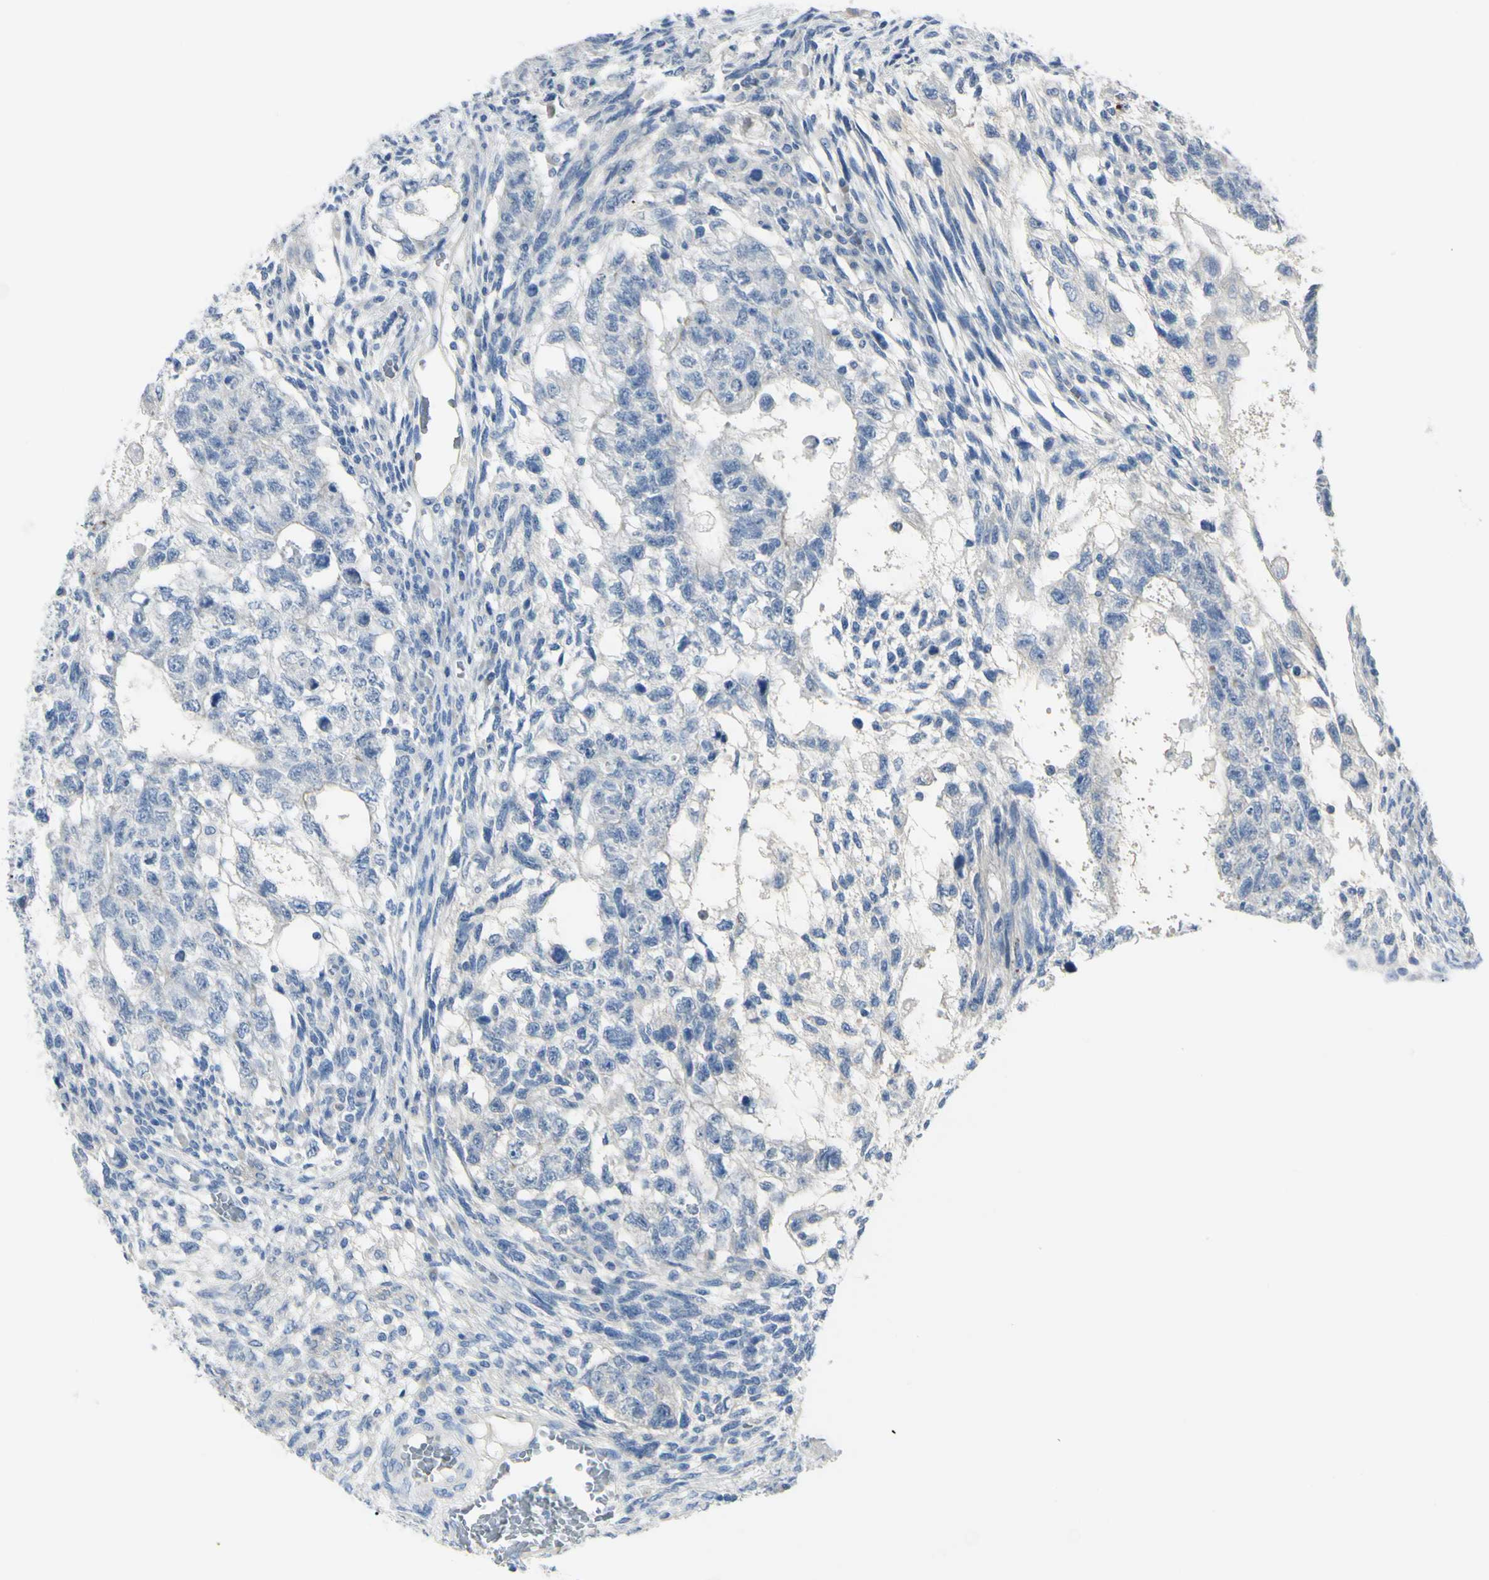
{"staining": {"intensity": "negative", "quantity": "none", "location": "none"}, "tissue": "testis cancer", "cell_type": "Tumor cells", "image_type": "cancer", "snomed": [{"axis": "morphology", "description": "Normal tissue, NOS"}, {"axis": "morphology", "description": "Carcinoma, Embryonal, NOS"}, {"axis": "topography", "description": "Testis"}], "caption": "This is a histopathology image of immunohistochemistry staining of testis cancer (embryonal carcinoma), which shows no positivity in tumor cells.", "gene": "NCBP2L", "patient": {"sex": "male", "age": 36}}